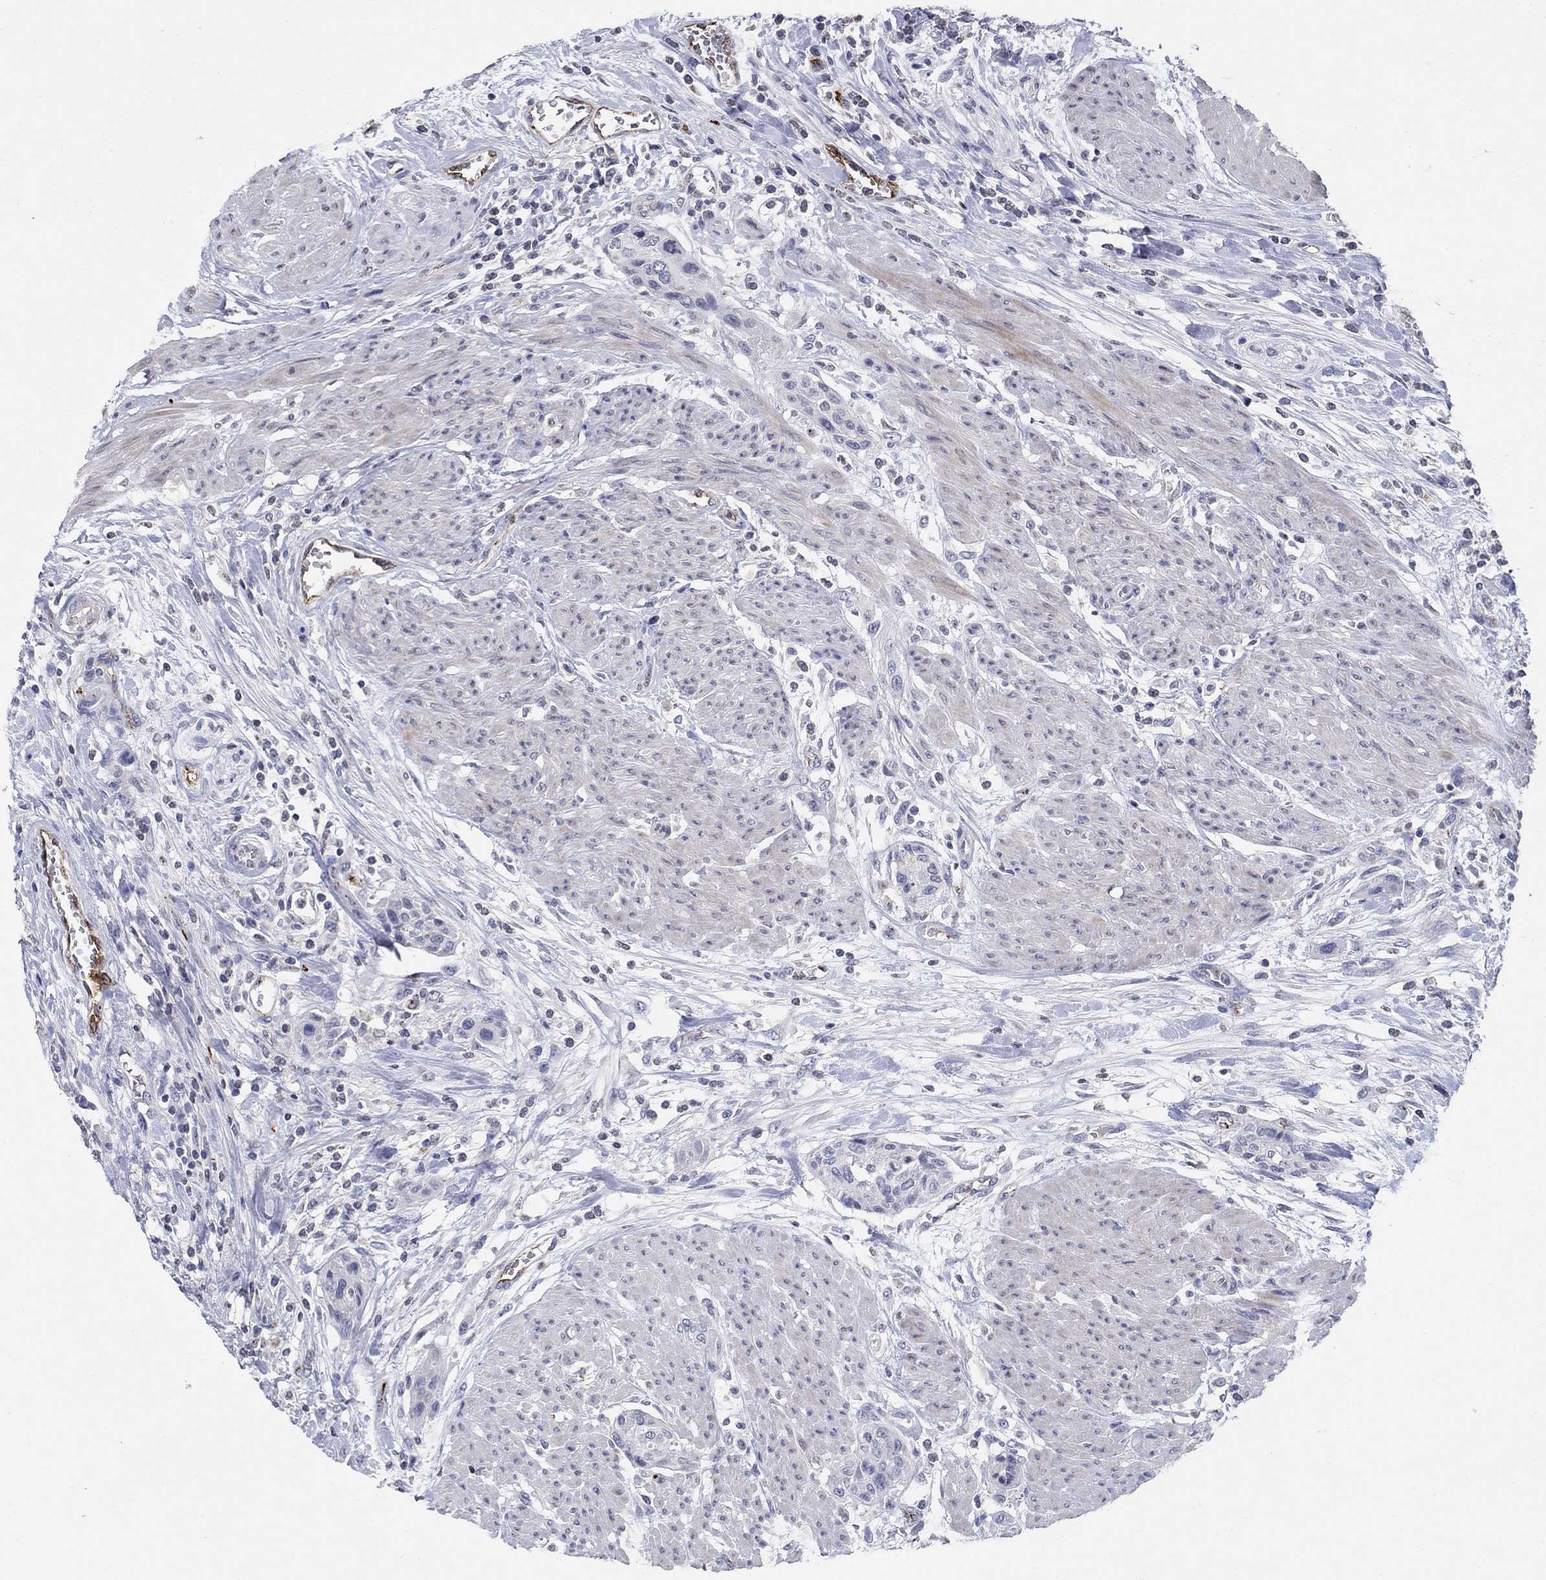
{"staining": {"intensity": "negative", "quantity": "none", "location": "none"}, "tissue": "urothelial cancer", "cell_type": "Tumor cells", "image_type": "cancer", "snomed": [{"axis": "morphology", "description": "Urothelial carcinoma, High grade"}, {"axis": "topography", "description": "Urinary bladder"}], "caption": "IHC photomicrograph of human urothelial cancer stained for a protein (brown), which reveals no expression in tumor cells.", "gene": "TINAG", "patient": {"sex": "male", "age": 35}}